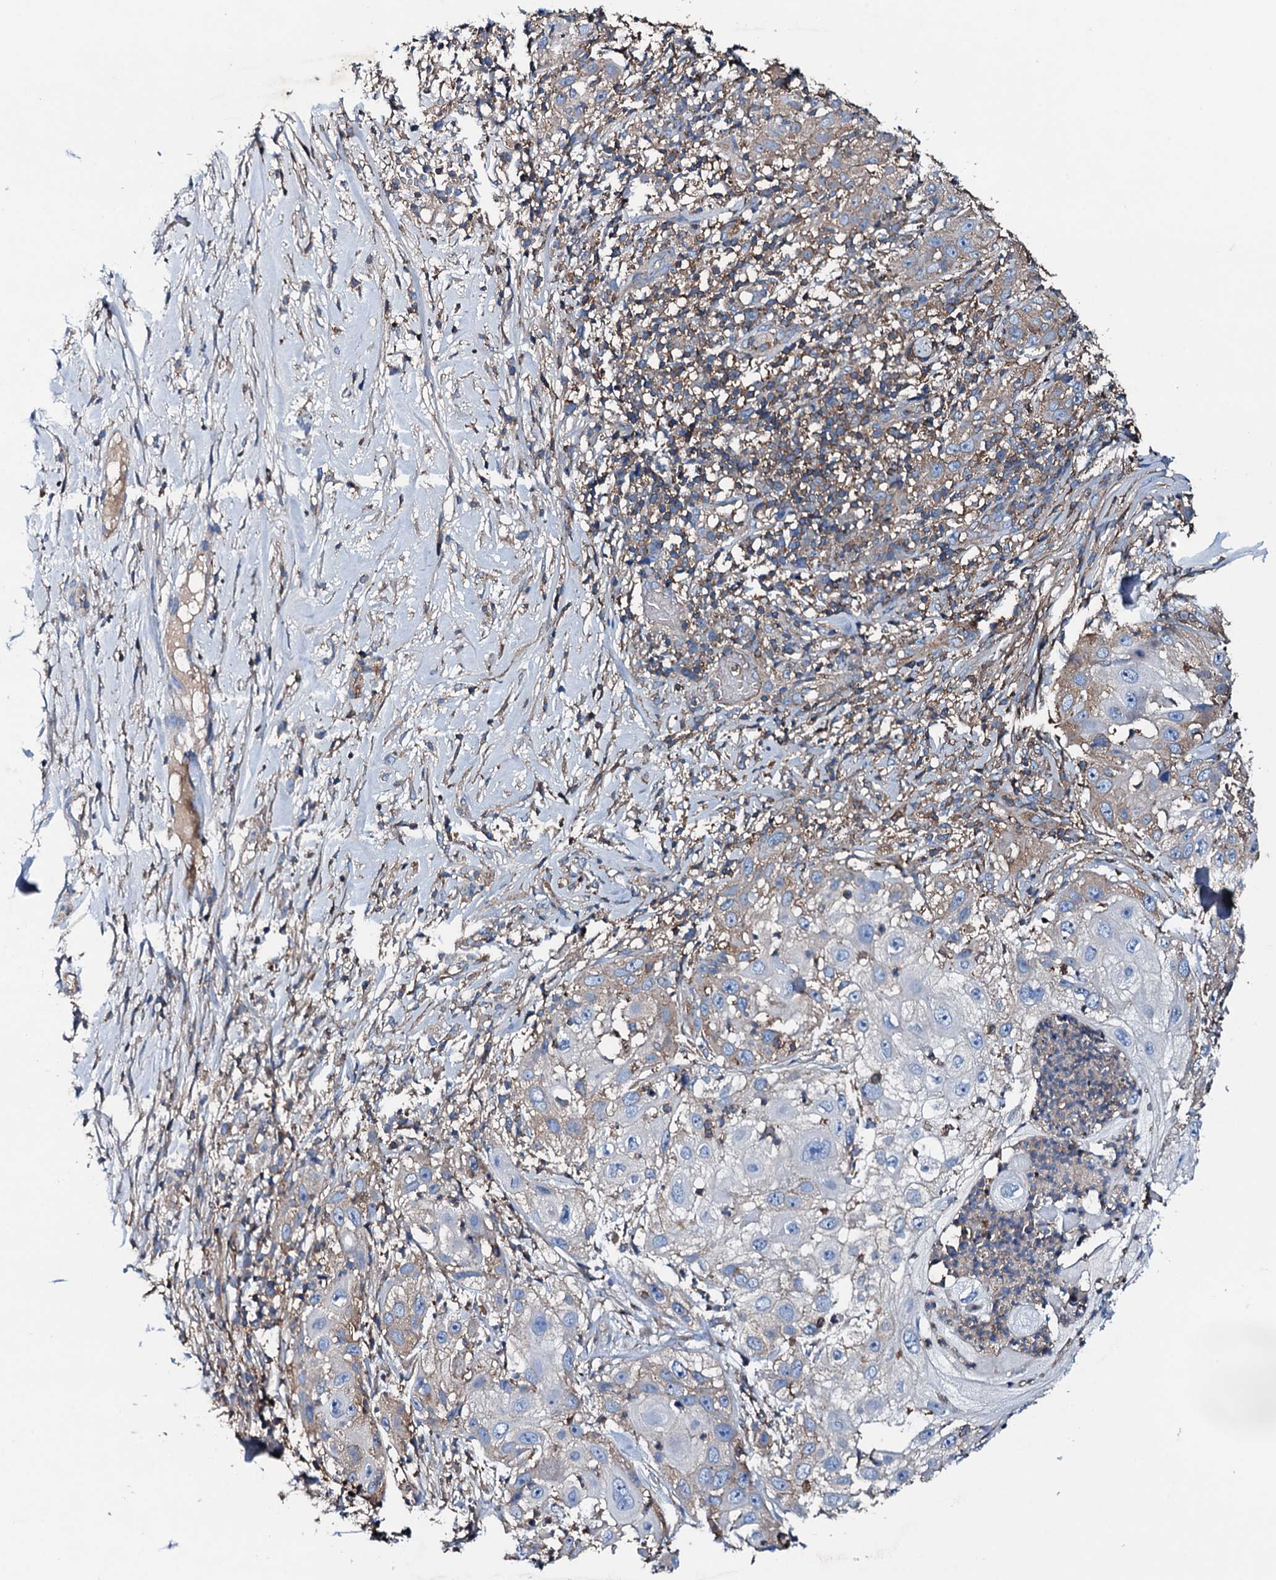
{"staining": {"intensity": "weak", "quantity": "25%-75%", "location": "cytoplasmic/membranous"}, "tissue": "skin cancer", "cell_type": "Tumor cells", "image_type": "cancer", "snomed": [{"axis": "morphology", "description": "Squamous cell carcinoma, NOS"}, {"axis": "topography", "description": "Skin"}], "caption": "Squamous cell carcinoma (skin) tissue demonstrates weak cytoplasmic/membranous expression in approximately 25%-75% of tumor cells, visualized by immunohistochemistry. Immunohistochemistry stains the protein in brown and the nuclei are stained blue.", "gene": "MS4A4E", "patient": {"sex": "female", "age": 44}}